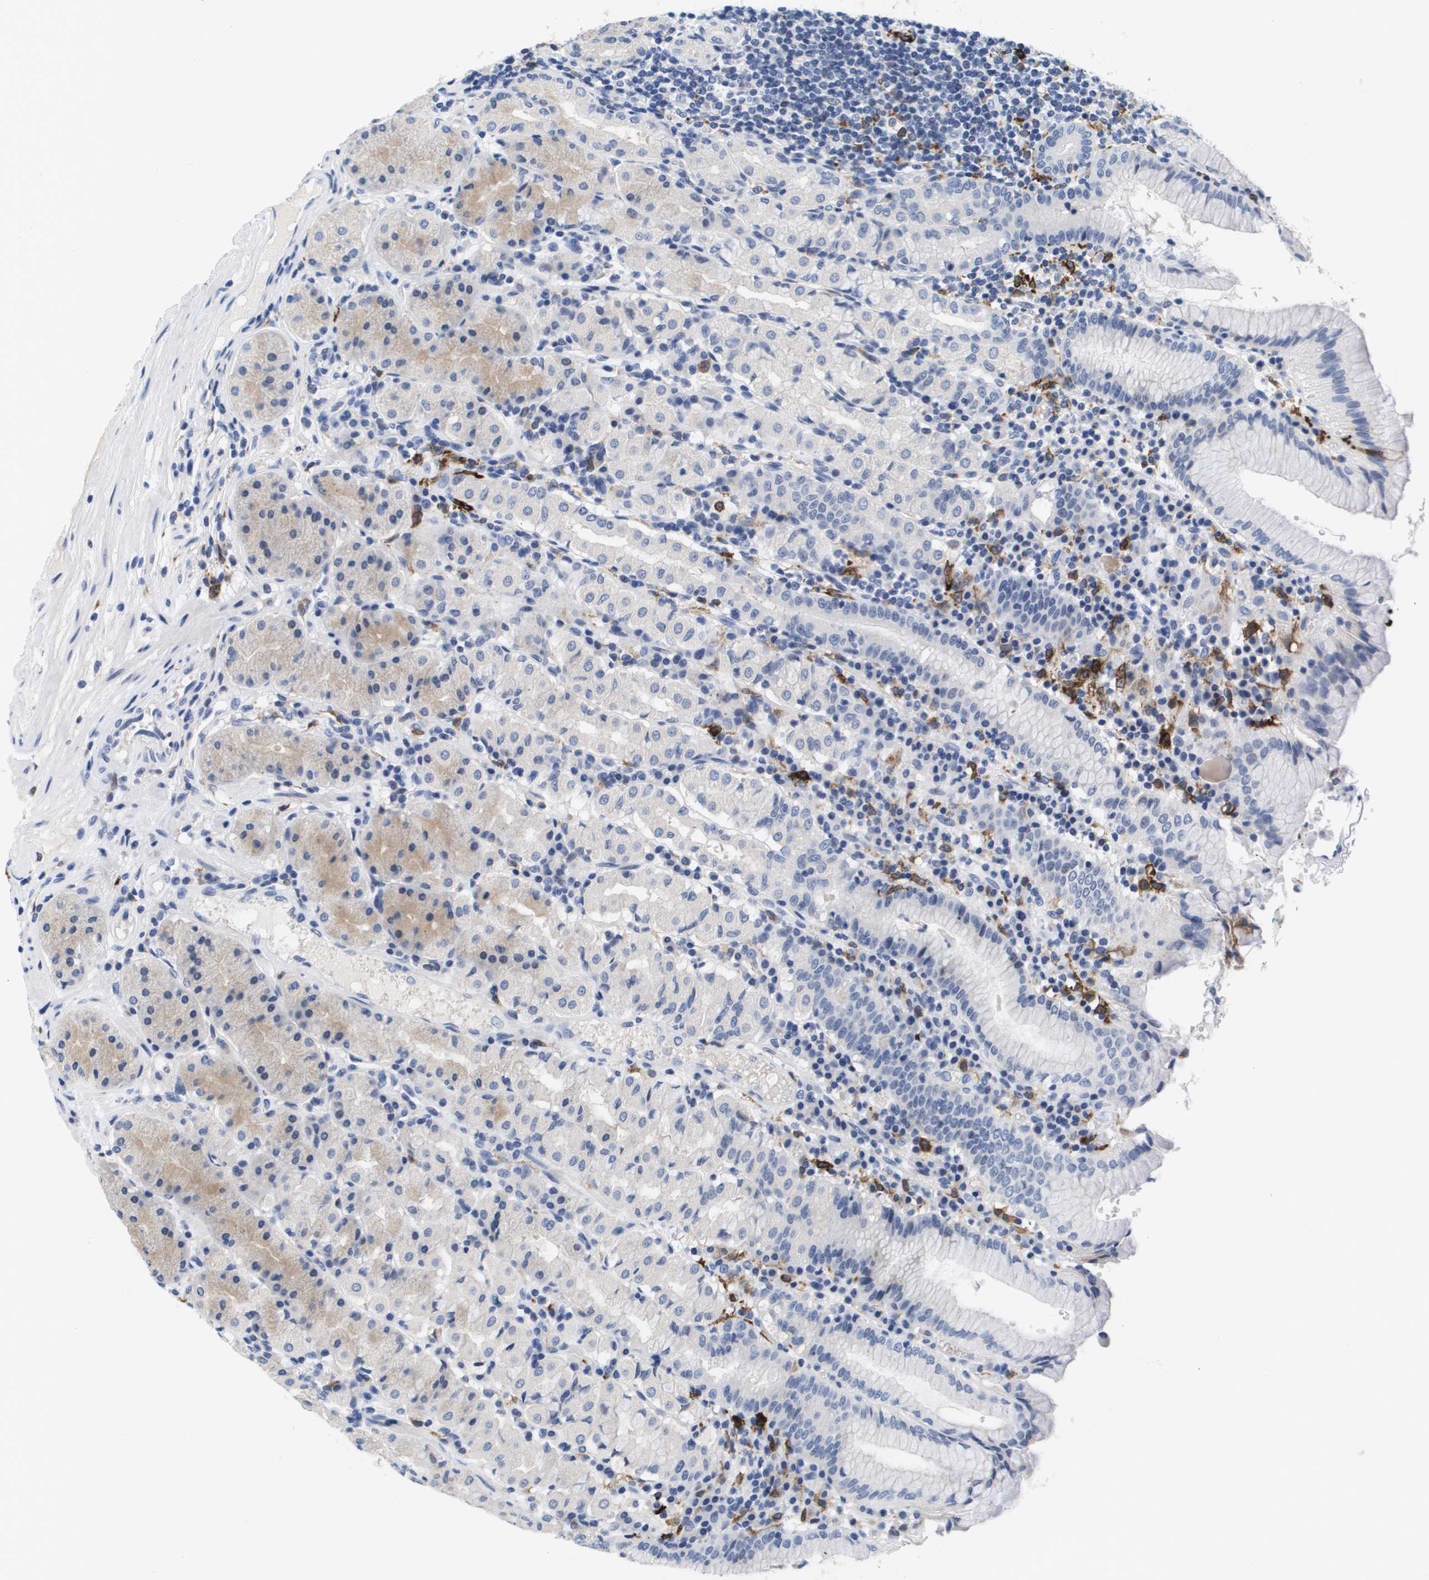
{"staining": {"intensity": "negative", "quantity": "none", "location": "none"}, "tissue": "stomach", "cell_type": "Glandular cells", "image_type": "normal", "snomed": [{"axis": "morphology", "description": "Normal tissue, NOS"}, {"axis": "topography", "description": "Stomach"}, {"axis": "topography", "description": "Stomach, lower"}], "caption": "Immunohistochemical staining of benign human stomach exhibits no significant expression in glandular cells.", "gene": "HMOX1", "patient": {"sex": "female", "age": 56}}